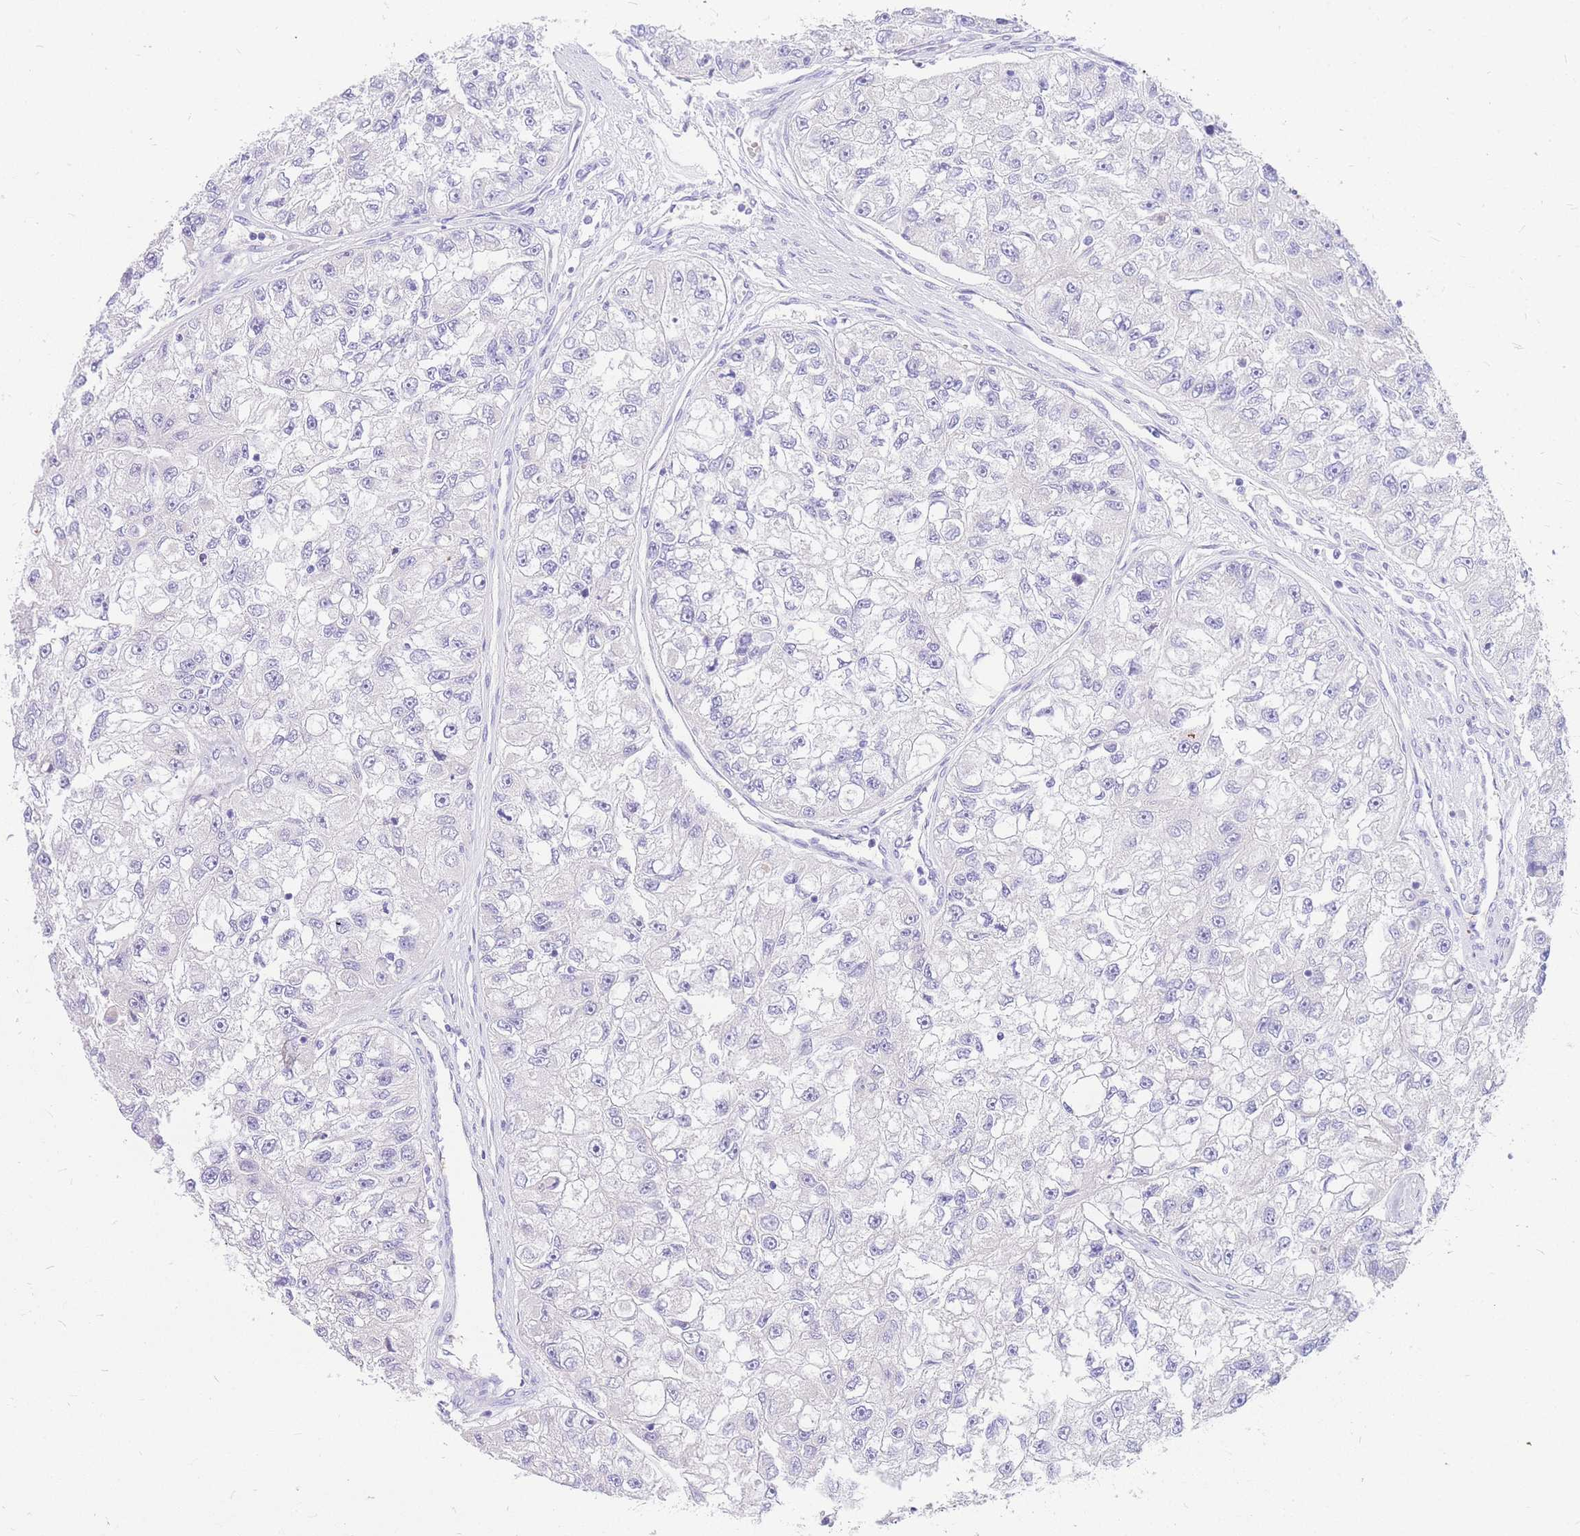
{"staining": {"intensity": "negative", "quantity": "none", "location": "none"}, "tissue": "renal cancer", "cell_type": "Tumor cells", "image_type": "cancer", "snomed": [{"axis": "morphology", "description": "Adenocarcinoma, NOS"}, {"axis": "topography", "description": "Kidney"}], "caption": "IHC image of neoplastic tissue: human renal adenocarcinoma stained with DAB (3,3'-diaminobenzidine) demonstrates no significant protein expression in tumor cells.", "gene": "UPK1A", "patient": {"sex": "male", "age": 63}}